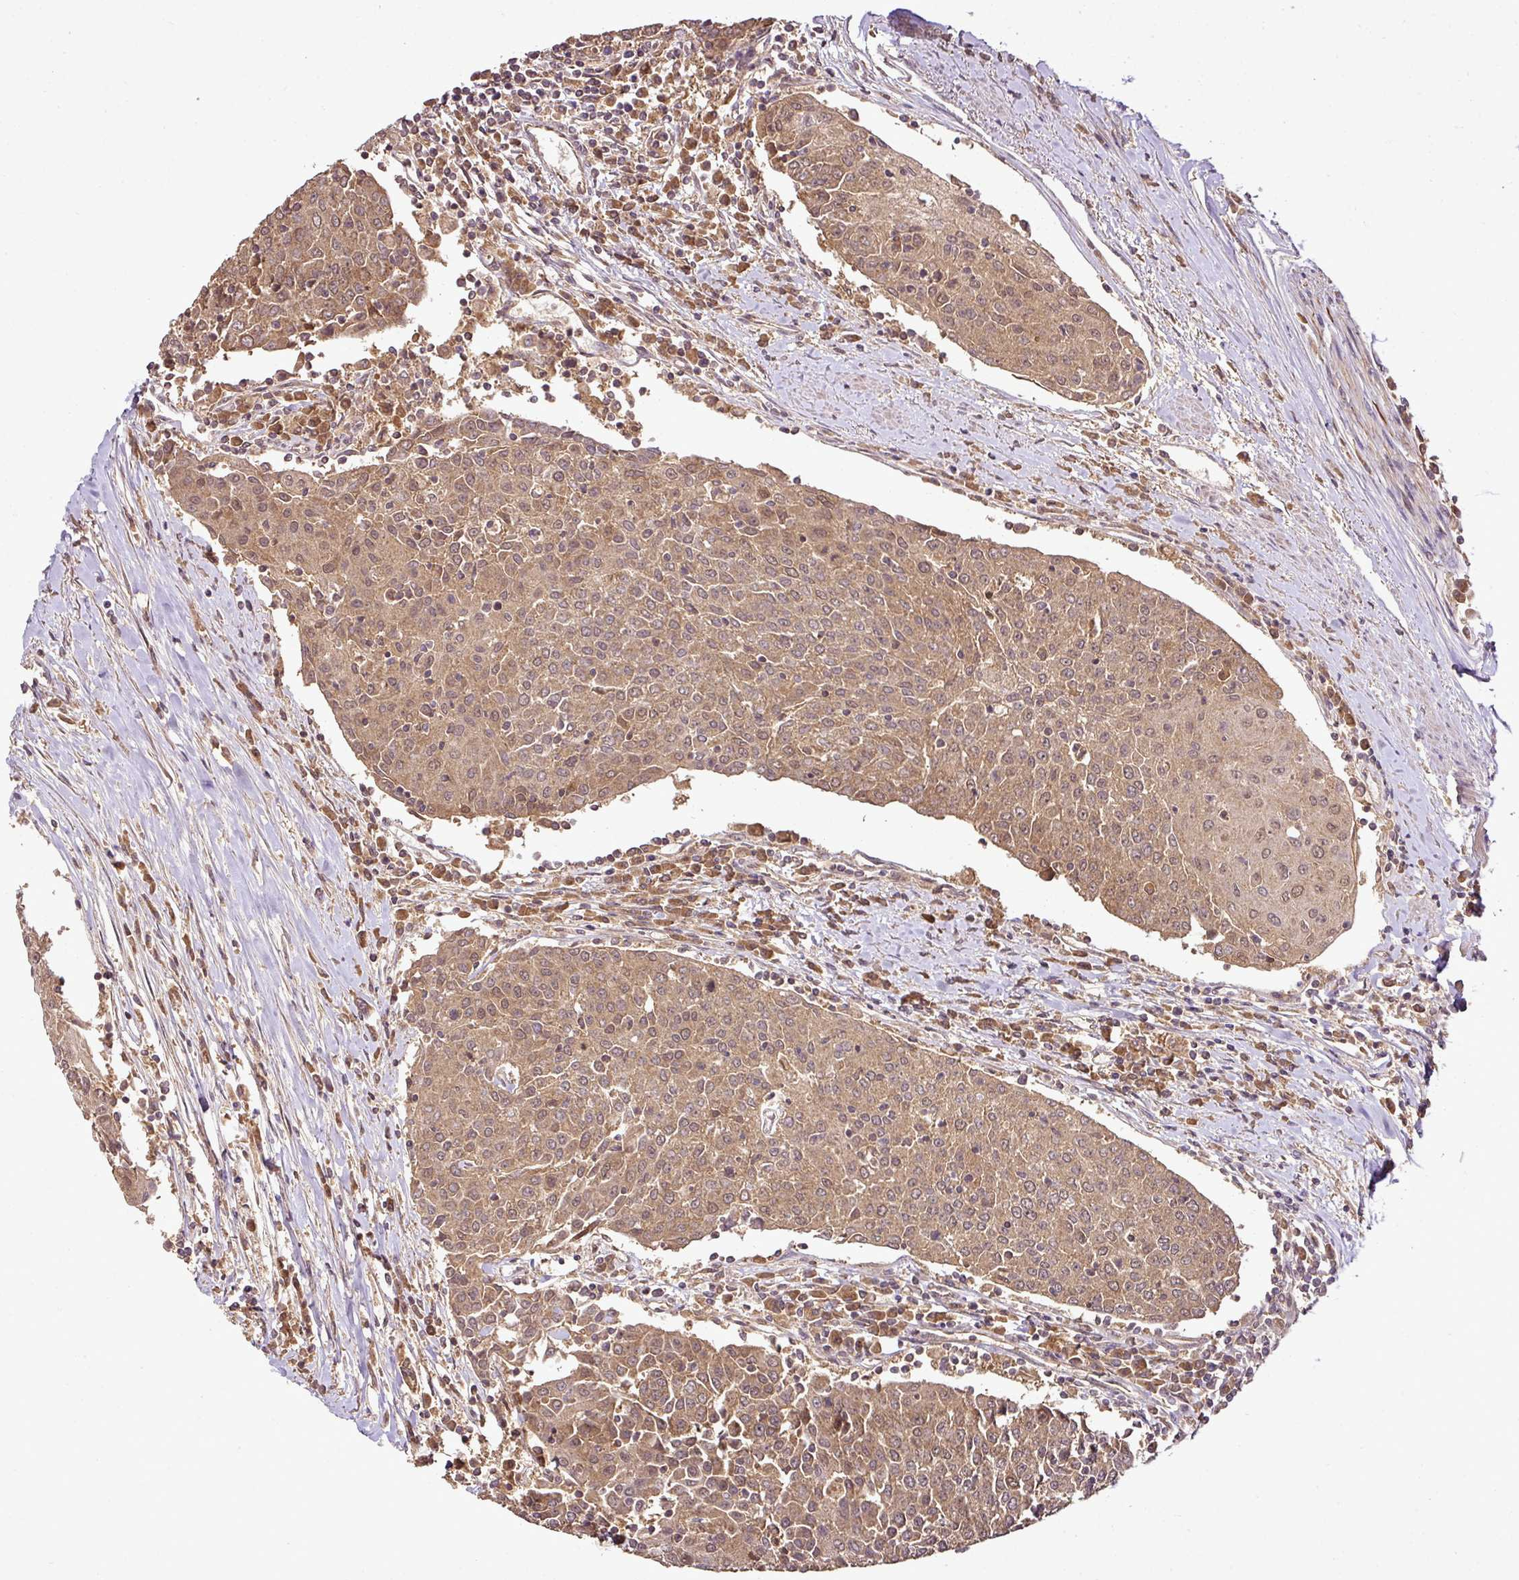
{"staining": {"intensity": "moderate", "quantity": ">75%", "location": "cytoplasmic/membranous,nuclear"}, "tissue": "urothelial cancer", "cell_type": "Tumor cells", "image_type": "cancer", "snomed": [{"axis": "morphology", "description": "Urothelial carcinoma, High grade"}, {"axis": "topography", "description": "Urinary bladder"}], "caption": "Human urothelial carcinoma (high-grade) stained with a protein marker shows moderate staining in tumor cells.", "gene": "FAIM", "patient": {"sex": "female", "age": 85}}